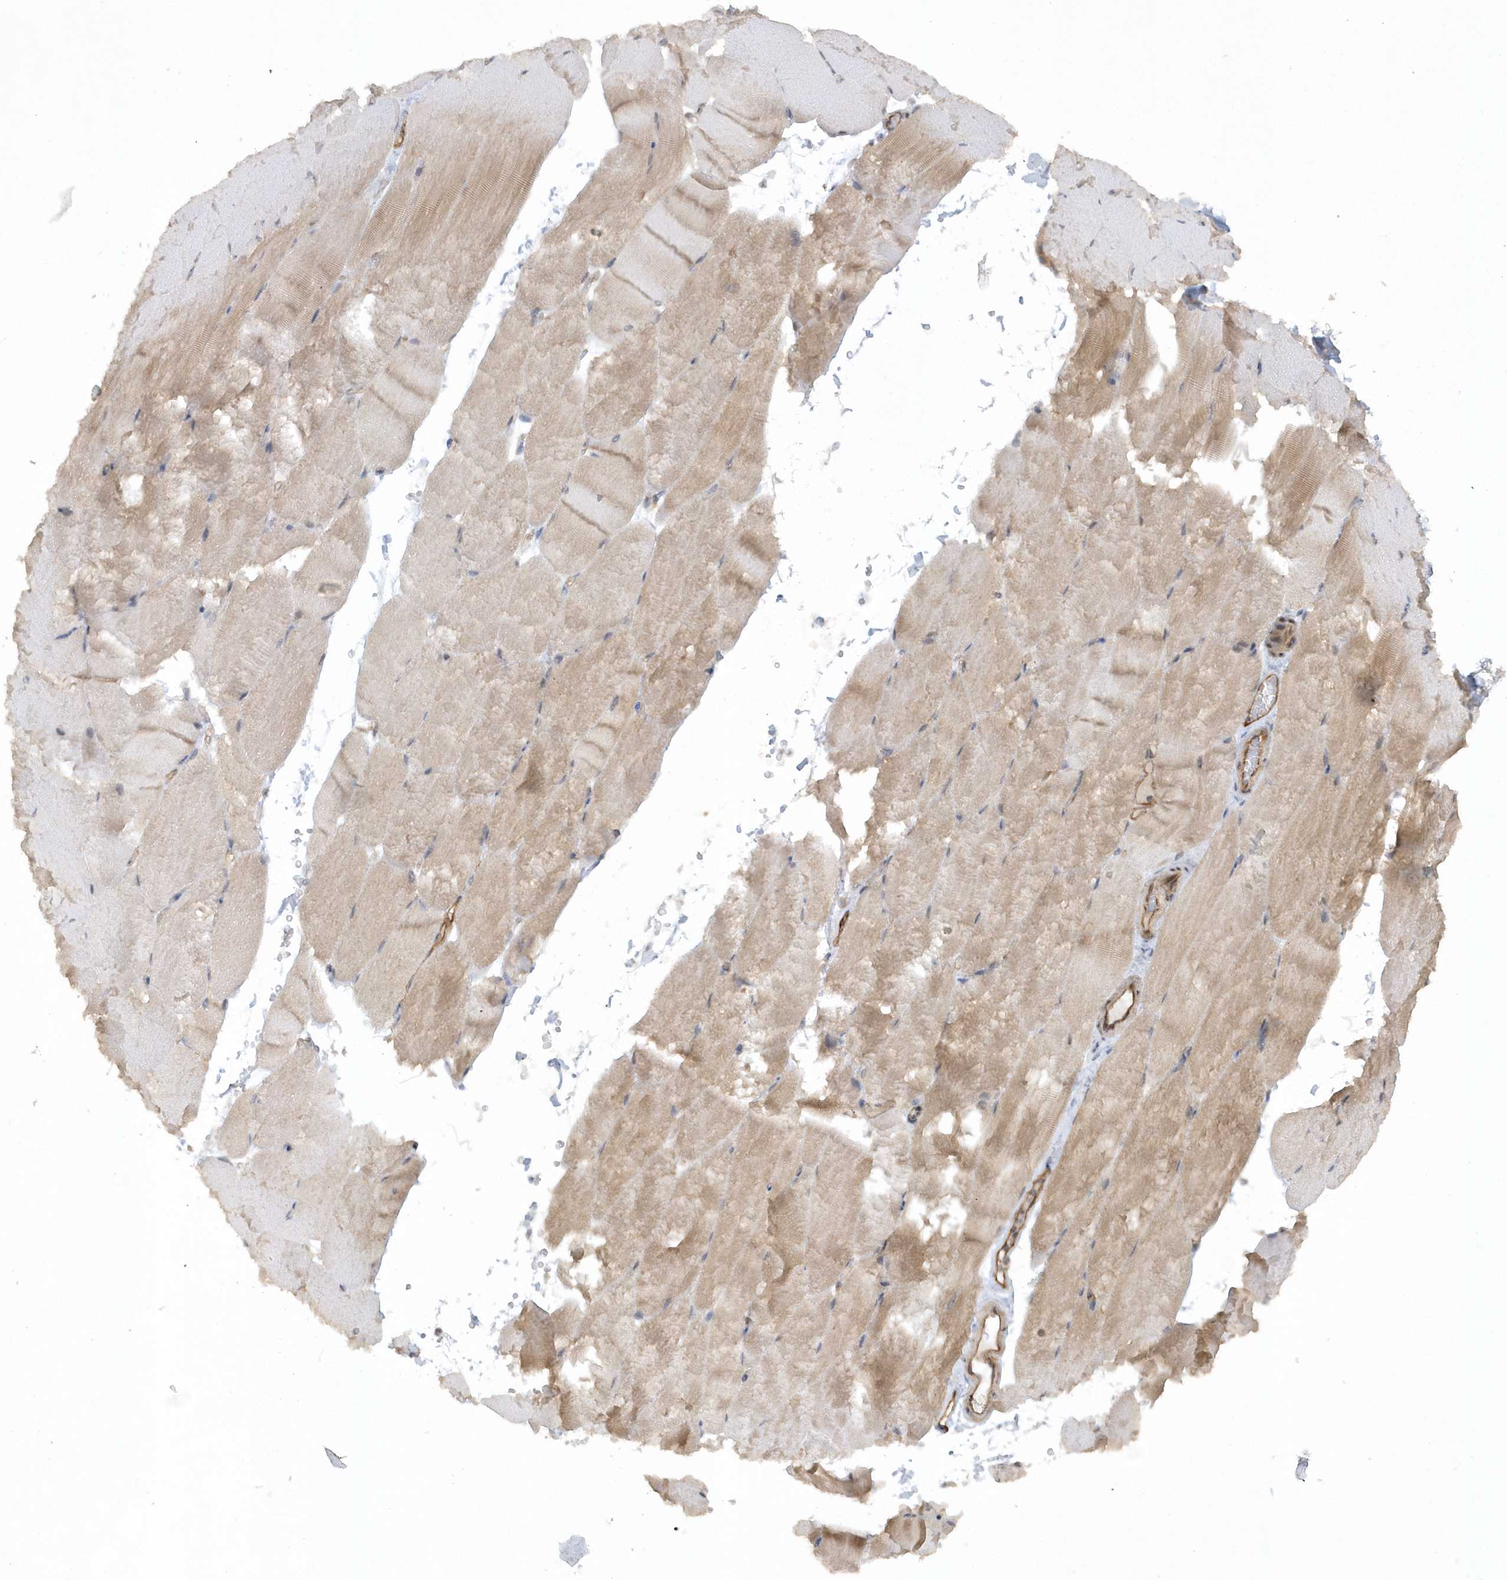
{"staining": {"intensity": "weak", "quantity": ">75%", "location": "cytoplasmic/membranous,nuclear"}, "tissue": "skeletal muscle", "cell_type": "Myocytes", "image_type": "normal", "snomed": [{"axis": "morphology", "description": "Normal tissue, NOS"}, {"axis": "topography", "description": "Skeletal muscle"}, {"axis": "topography", "description": "Parathyroid gland"}], "caption": "Weak cytoplasmic/membranous,nuclear staining is identified in approximately >75% of myocytes in normal skeletal muscle.", "gene": "RAI14", "patient": {"sex": "female", "age": 37}}